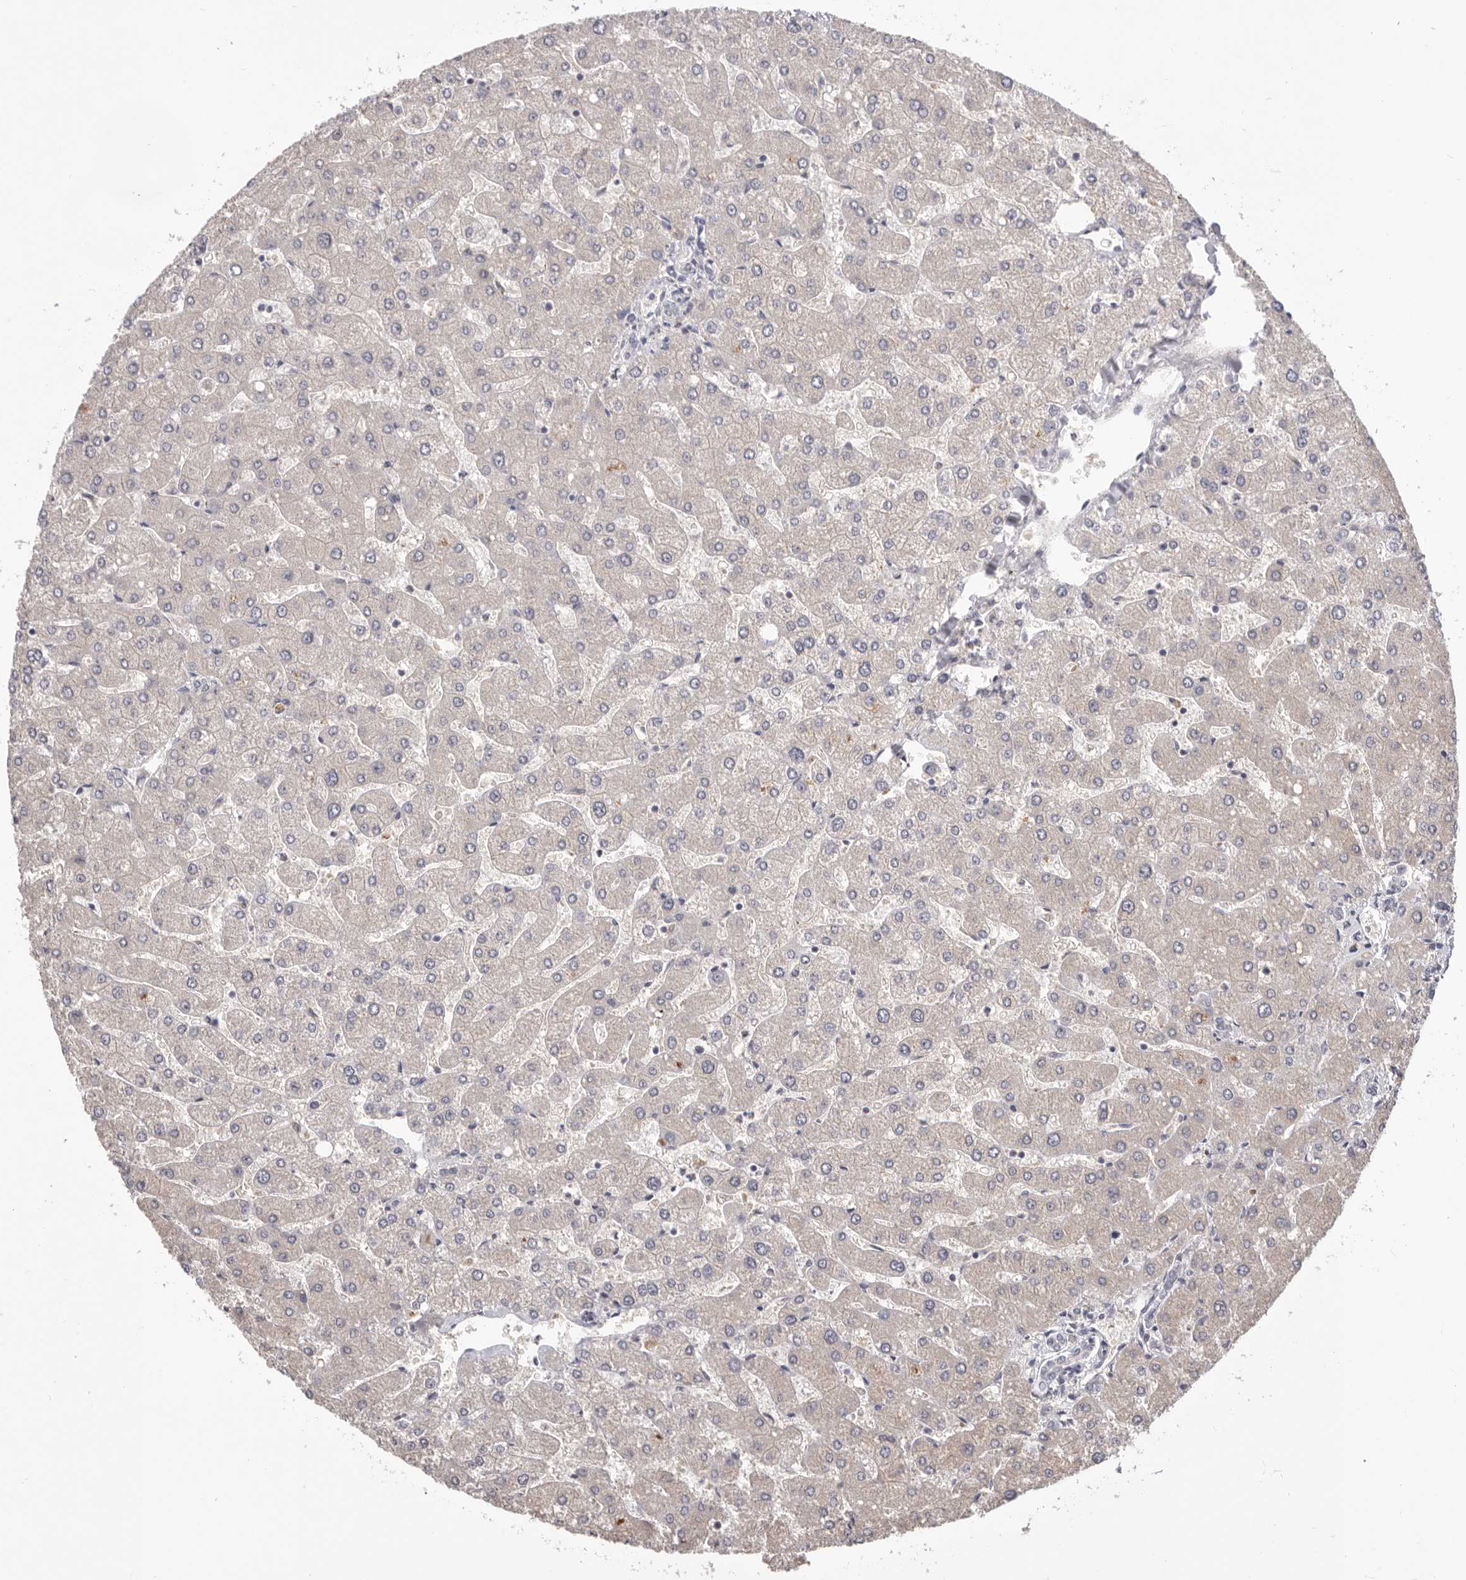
{"staining": {"intensity": "negative", "quantity": "none", "location": "none"}, "tissue": "liver", "cell_type": "Cholangiocytes", "image_type": "normal", "snomed": [{"axis": "morphology", "description": "Normal tissue, NOS"}, {"axis": "topography", "description": "Liver"}], "caption": "This is a image of immunohistochemistry (IHC) staining of benign liver, which shows no expression in cholangiocytes. (Brightfield microscopy of DAB (3,3'-diaminobenzidine) IHC at high magnification).", "gene": "DOP1A", "patient": {"sex": "male", "age": 55}}